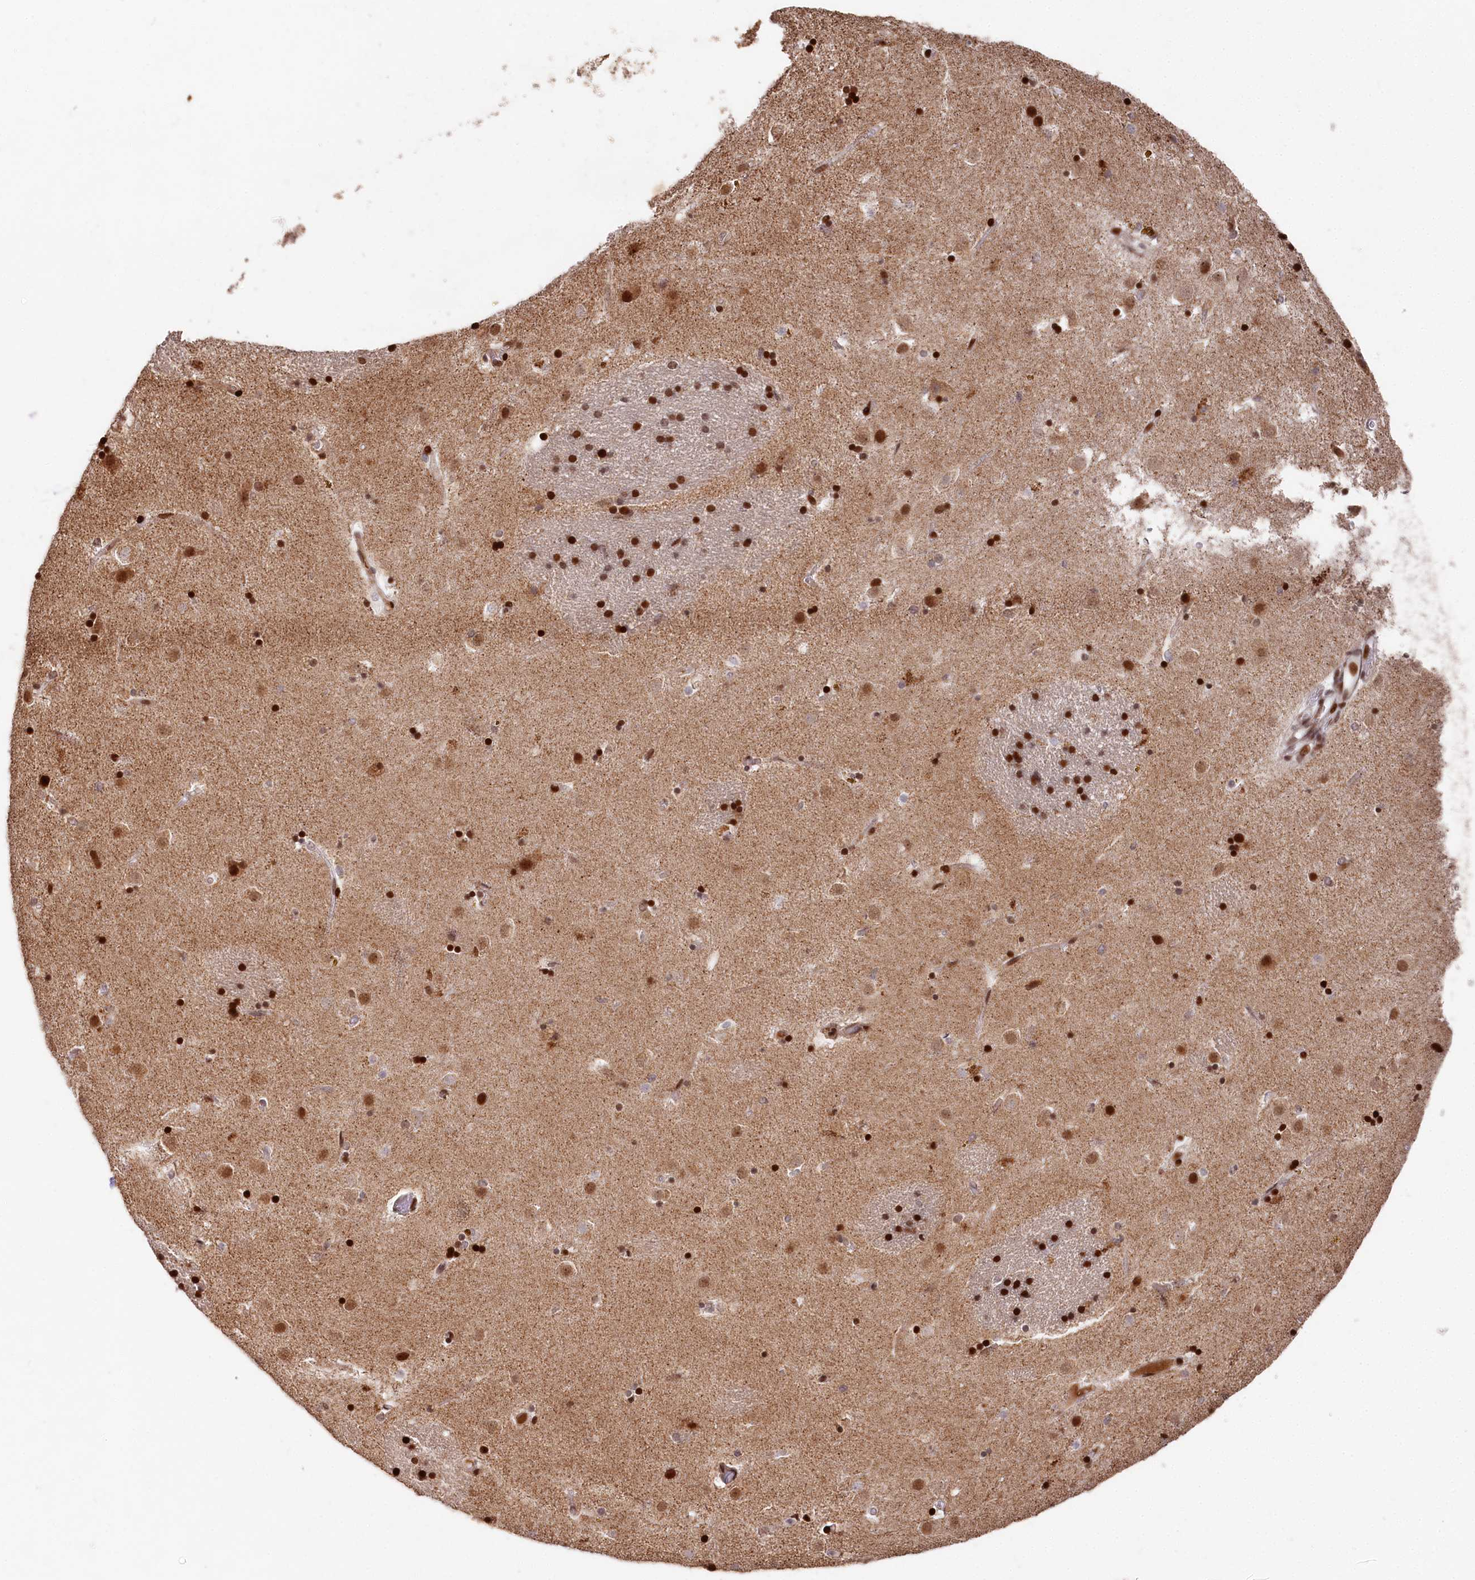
{"staining": {"intensity": "strong", "quantity": ">75%", "location": "nuclear"}, "tissue": "caudate", "cell_type": "Glial cells", "image_type": "normal", "snomed": [{"axis": "morphology", "description": "Normal tissue, NOS"}, {"axis": "topography", "description": "Lateral ventricle wall"}], "caption": "A brown stain shows strong nuclear staining of a protein in glial cells of normal human caudate. The staining was performed using DAB to visualize the protein expression in brown, while the nuclei were stained in blue with hematoxylin (Magnification: 20x).", "gene": "MCF2L2", "patient": {"sex": "male", "age": 70}}